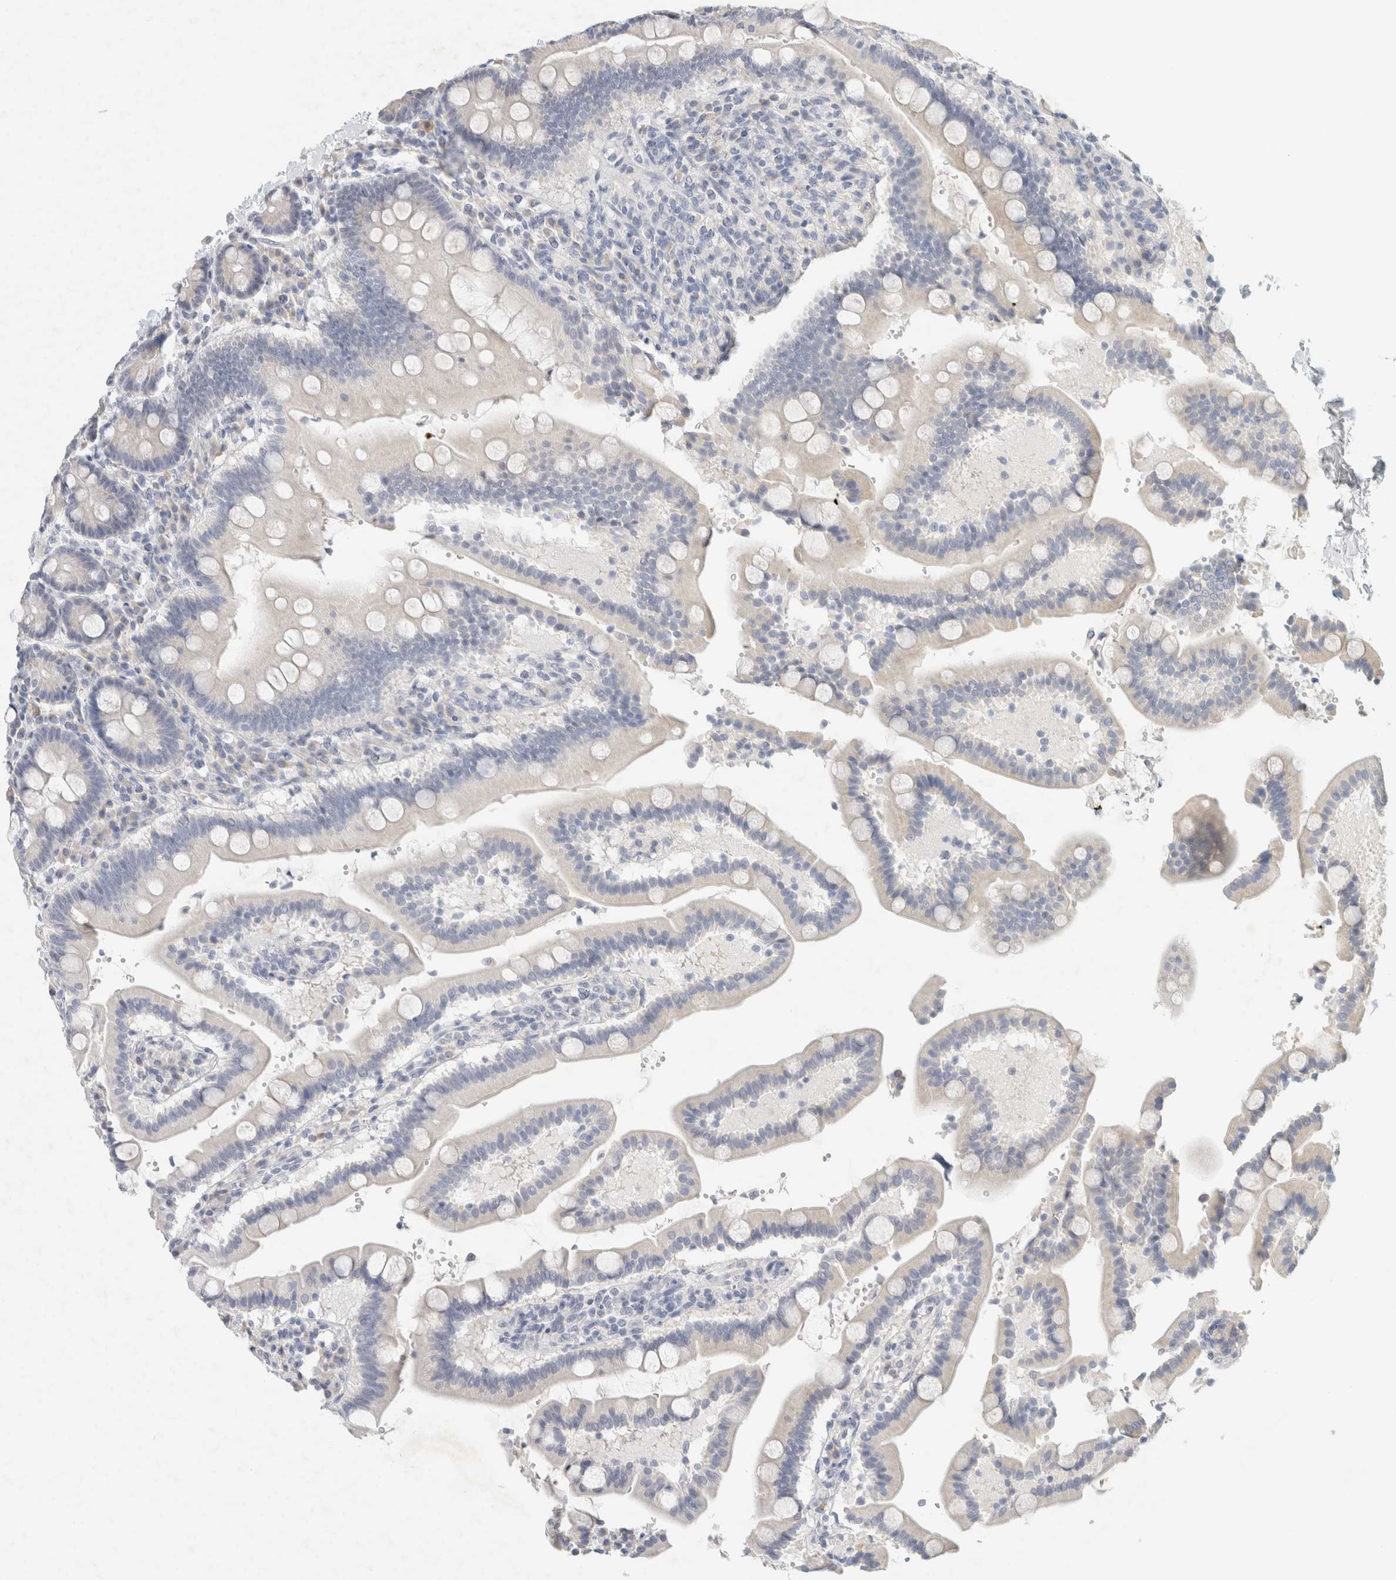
{"staining": {"intensity": "negative", "quantity": "none", "location": "none"}, "tissue": "duodenum", "cell_type": "Glandular cells", "image_type": "normal", "snomed": [{"axis": "morphology", "description": "Normal tissue, NOS"}, {"axis": "topography", "description": "Small intestine, NOS"}], "caption": "Protein analysis of unremarkable duodenum displays no significant positivity in glandular cells.", "gene": "NEFM", "patient": {"sex": "female", "age": 71}}